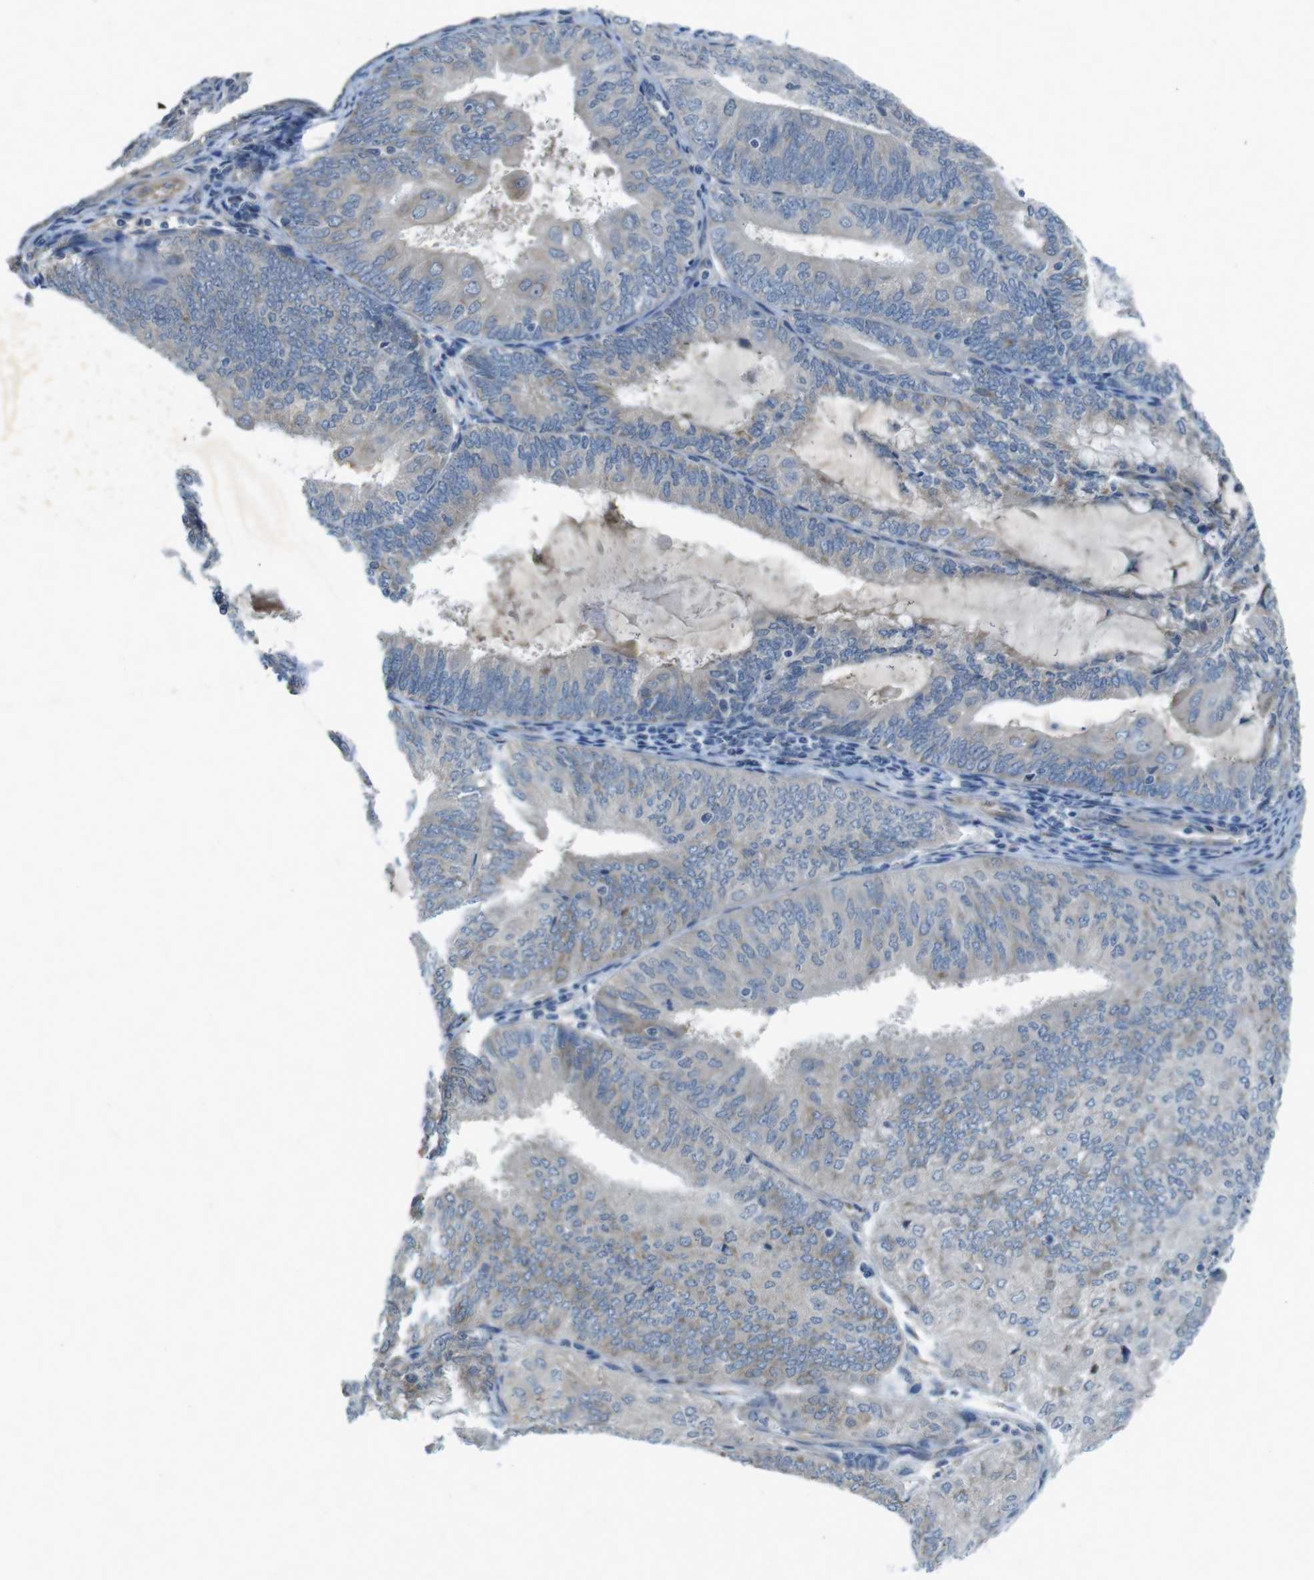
{"staining": {"intensity": "weak", "quantity": "<25%", "location": "cytoplasmic/membranous"}, "tissue": "endometrial cancer", "cell_type": "Tumor cells", "image_type": "cancer", "snomed": [{"axis": "morphology", "description": "Adenocarcinoma, NOS"}, {"axis": "topography", "description": "Endometrium"}], "caption": "Immunohistochemical staining of adenocarcinoma (endometrial) demonstrates no significant staining in tumor cells.", "gene": "FLCN", "patient": {"sex": "female", "age": 81}}